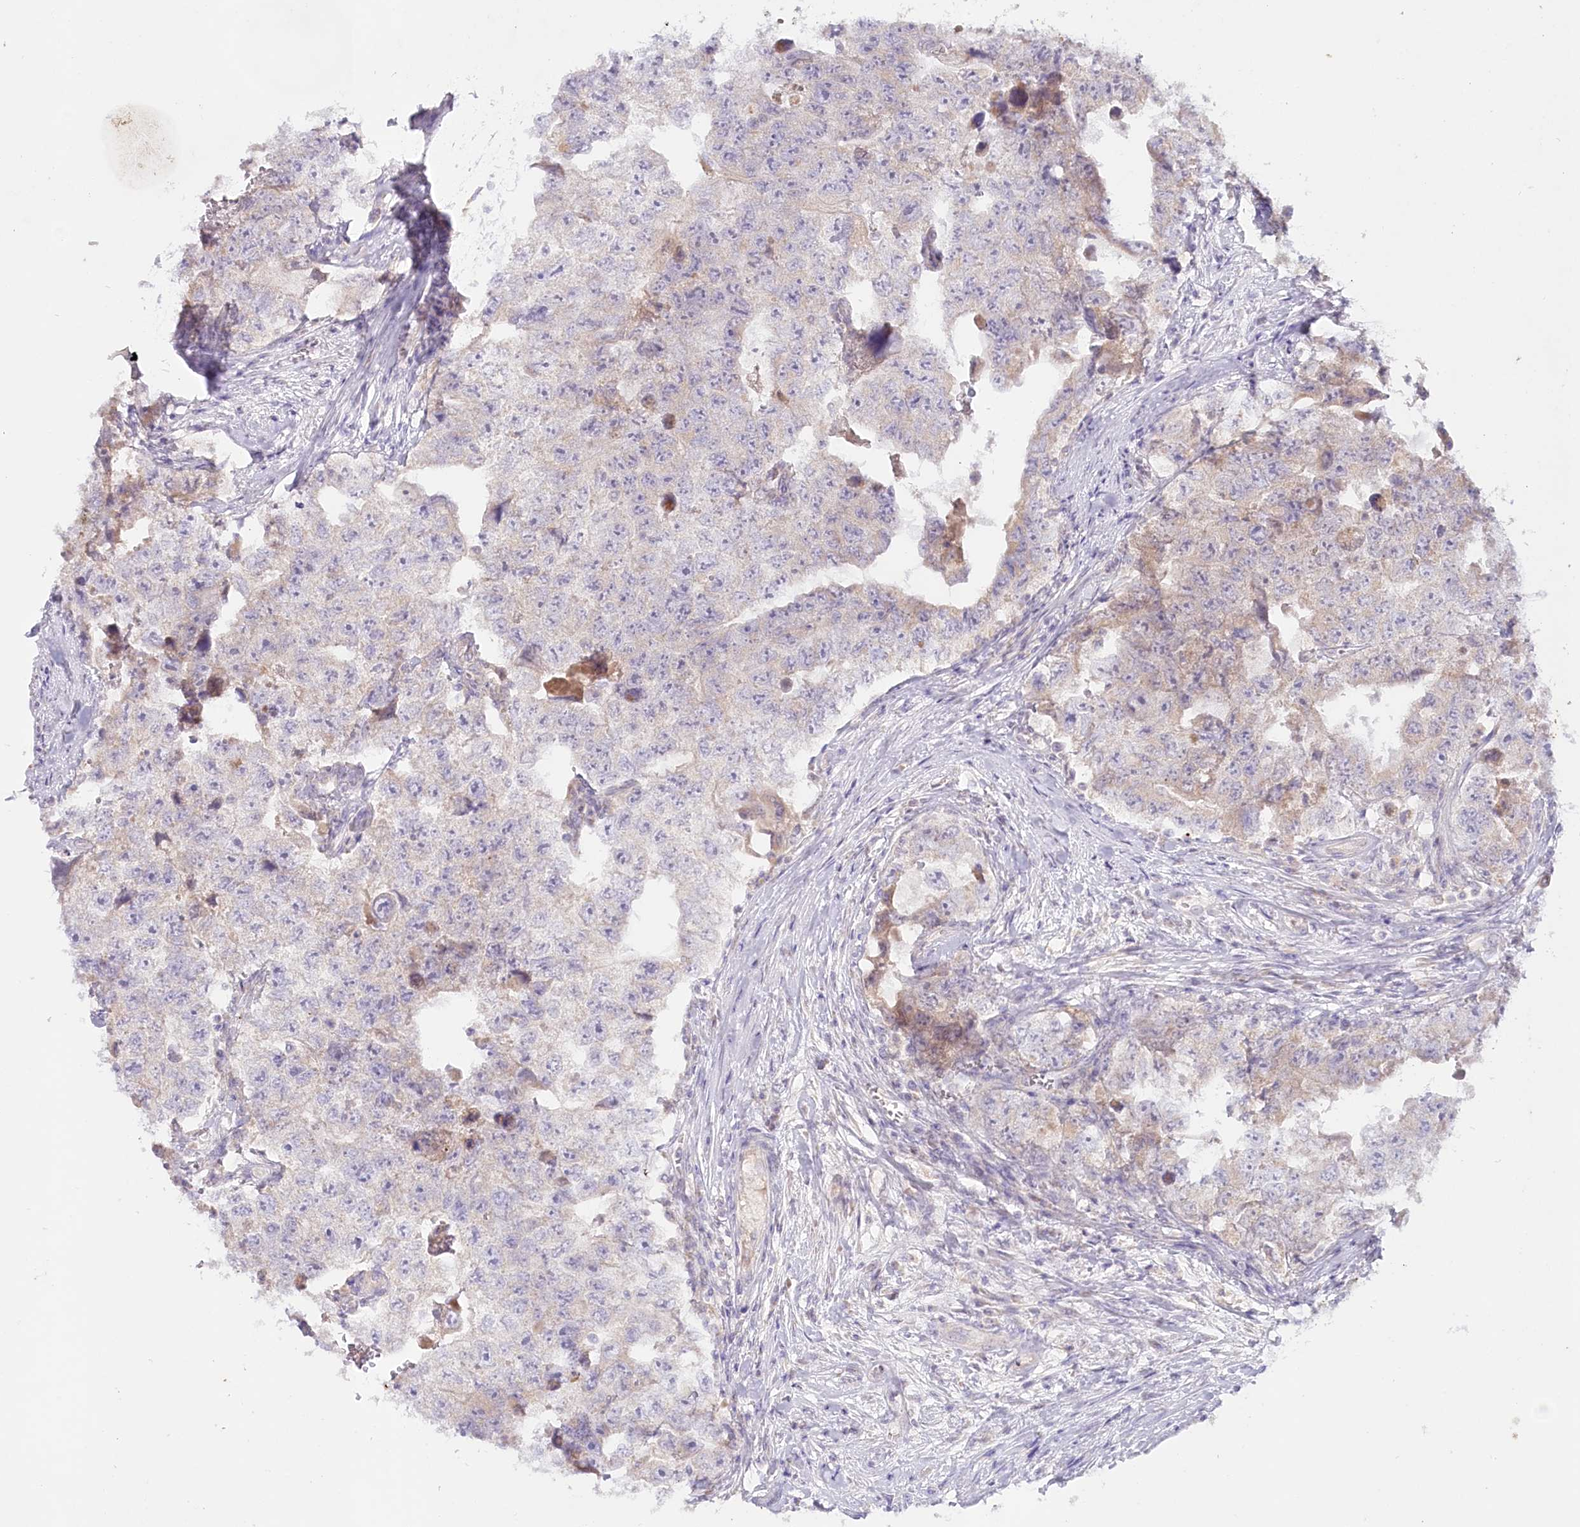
{"staining": {"intensity": "negative", "quantity": "none", "location": "none"}, "tissue": "testis cancer", "cell_type": "Tumor cells", "image_type": "cancer", "snomed": [{"axis": "morphology", "description": "Carcinoma, Embryonal, NOS"}, {"axis": "topography", "description": "Testis"}], "caption": "The IHC image has no significant expression in tumor cells of testis cancer tissue.", "gene": "PSAPL1", "patient": {"sex": "male", "age": 17}}